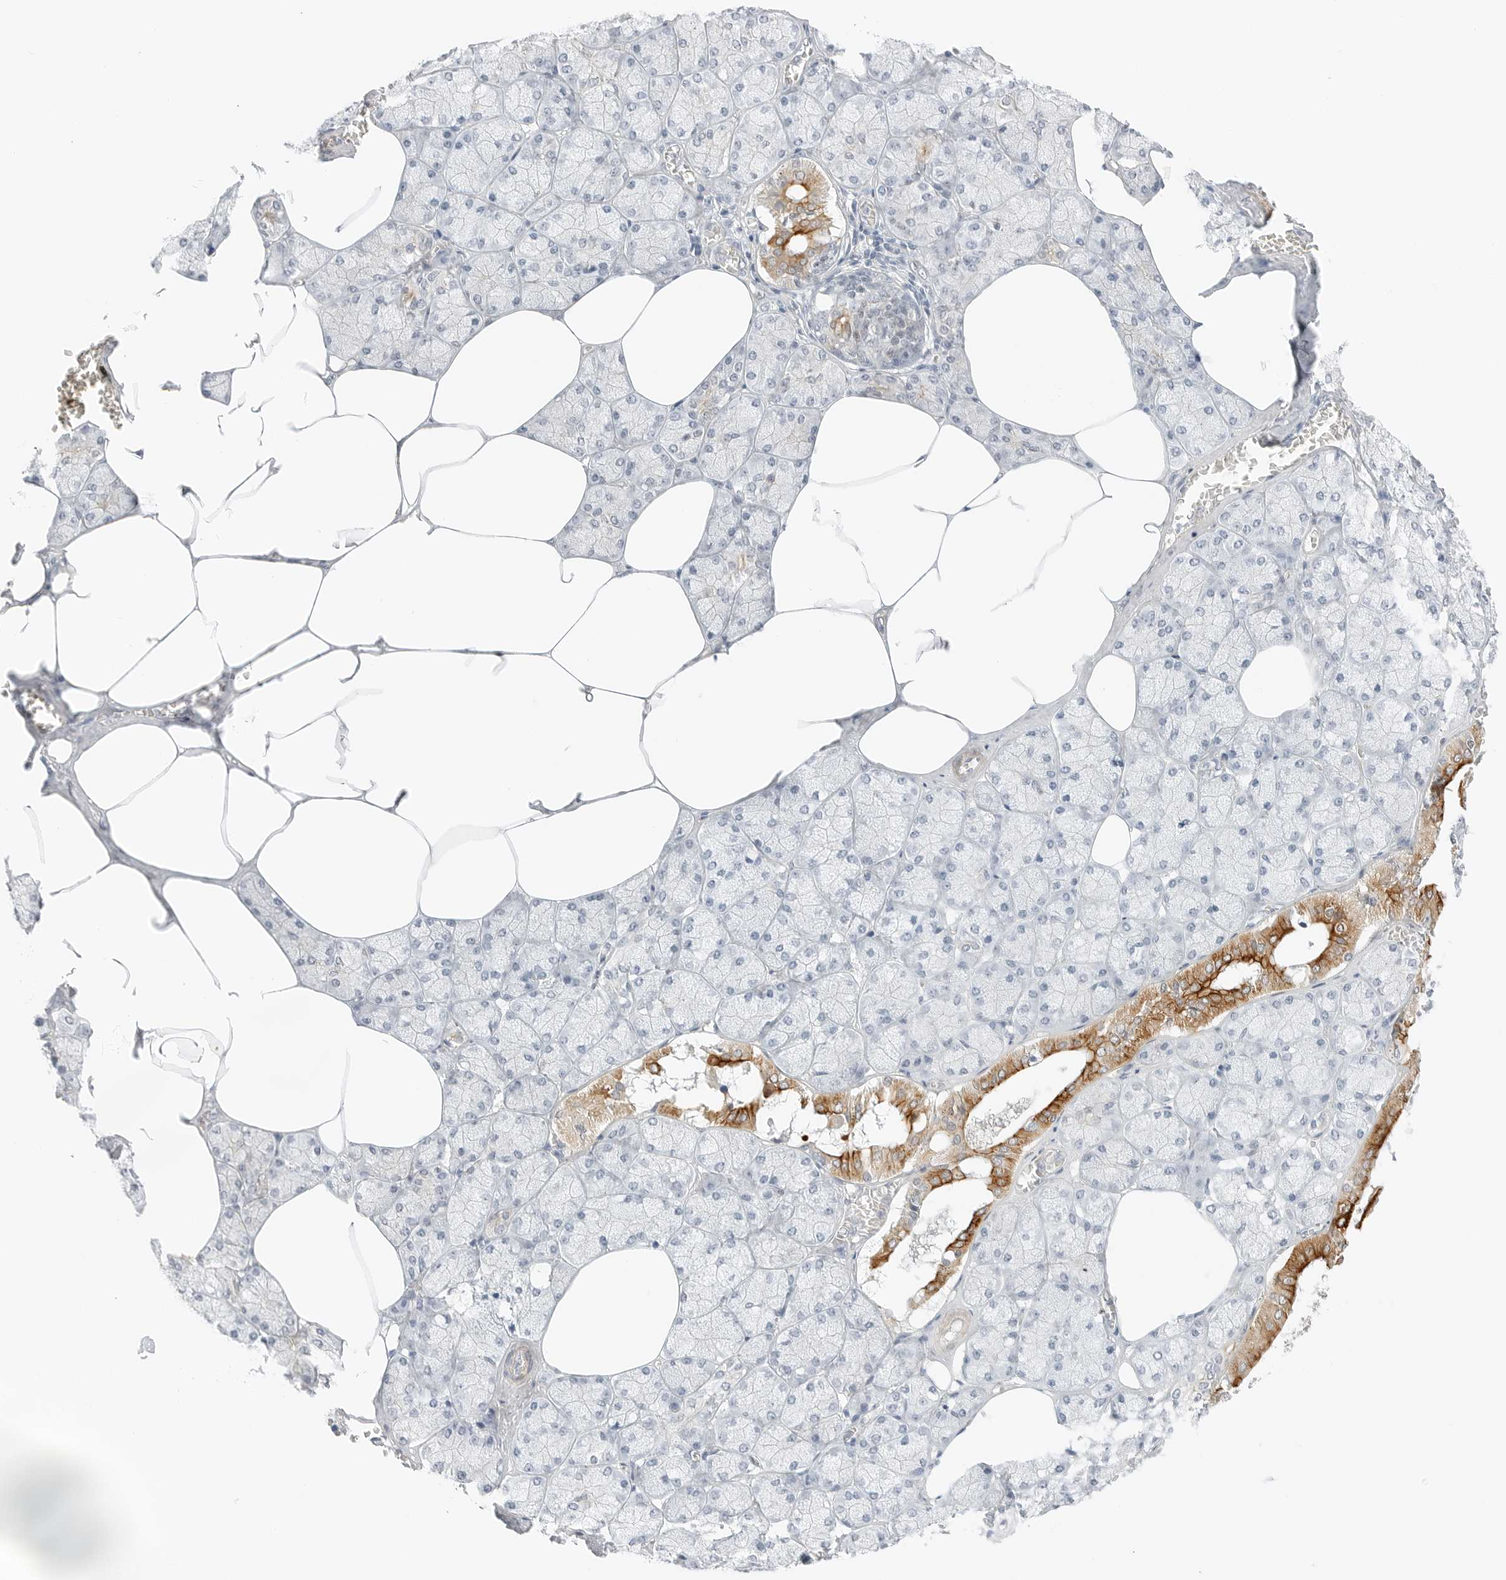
{"staining": {"intensity": "strong", "quantity": "<25%", "location": "cytoplasmic/membranous"}, "tissue": "salivary gland", "cell_type": "Glandular cells", "image_type": "normal", "snomed": [{"axis": "morphology", "description": "Normal tissue, NOS"}, {"axis": "topography", "description": "Salivary gland"}], "caption": "Immunohistochemistry (IHC) image of normal salivary gland stained for a protein (brown), which shows medium levels of strong cytoplasmic/membranous positivity in approximately <25% of glandular cells.", "gene": "IQCC", "patient": {"sex": "male", "age": 62}}